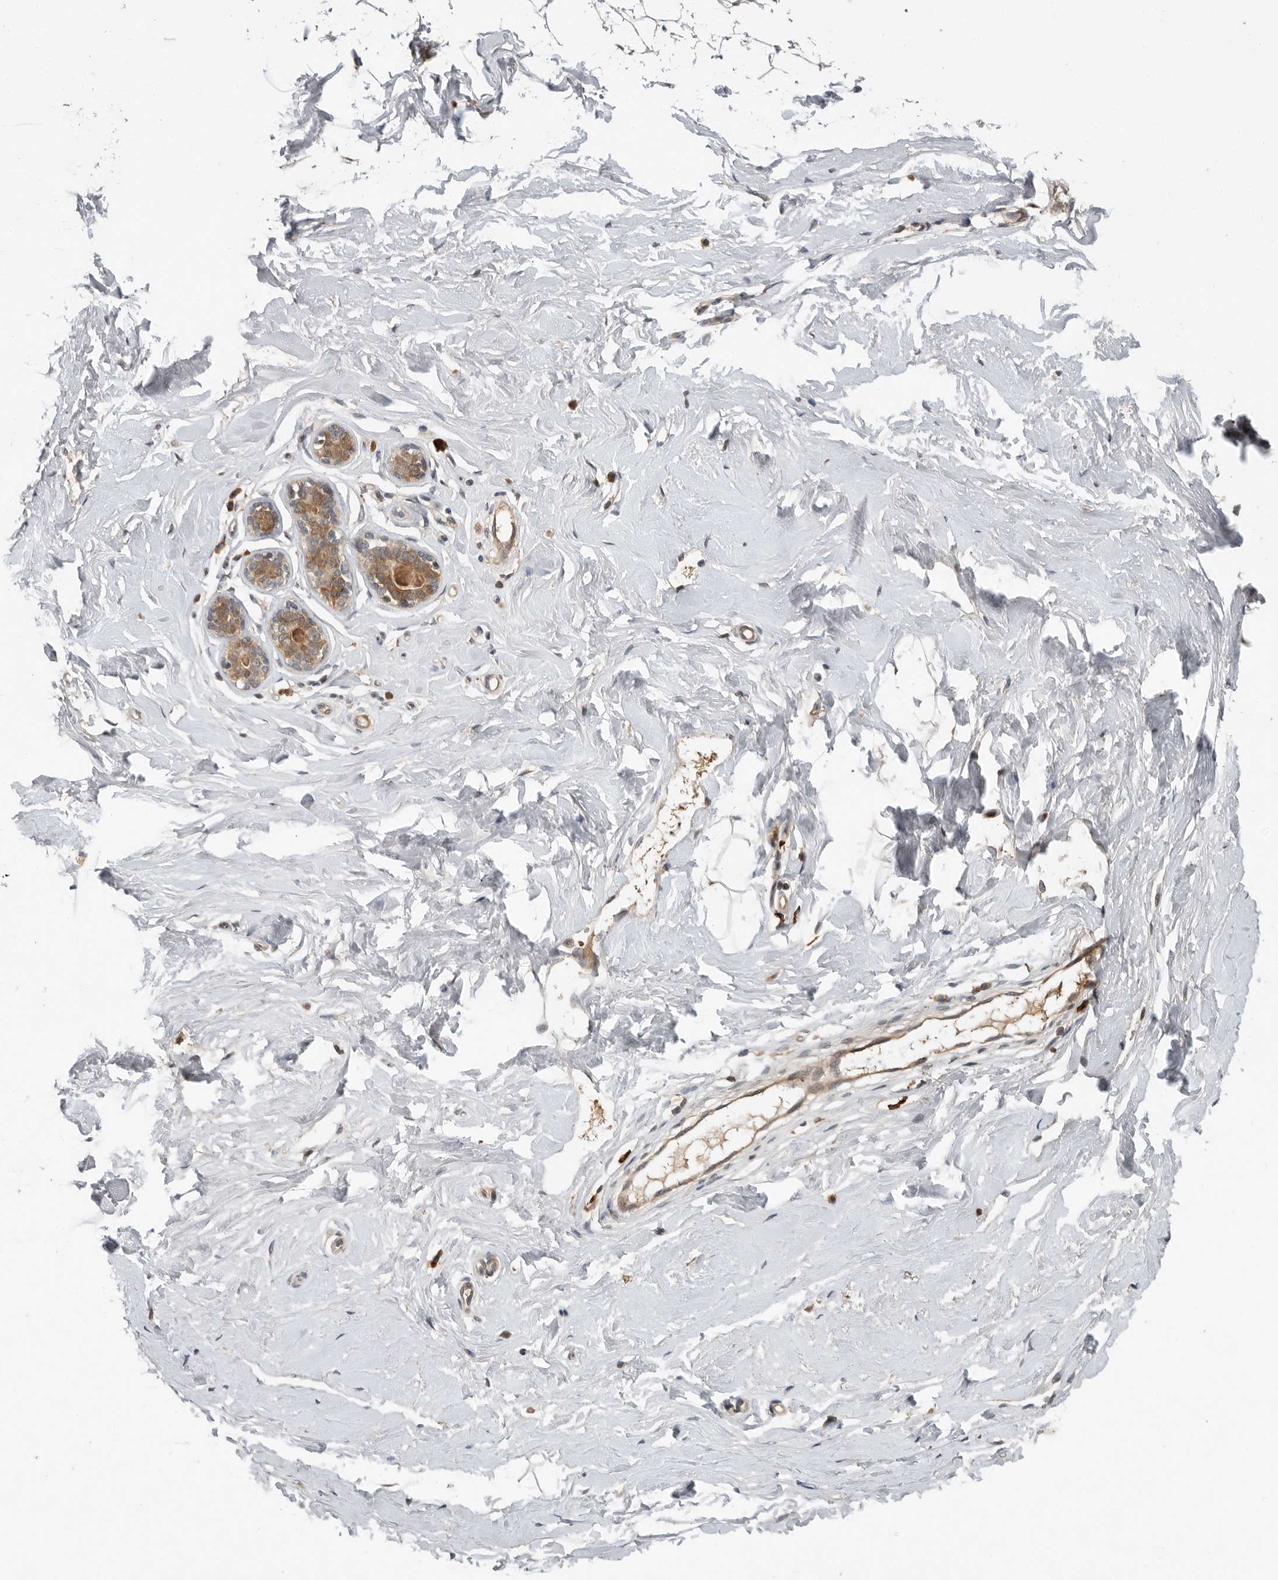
{"staining": {"intensity": "negative", "quantity": "none", "location": "none"}, "tissue": "breast", "cell_type": "Adipocytes", "image_type": "normal", "snomed": [{"axis": "morphology", "description": "Normal tissue, NOS"}, {"axis": "topography", "description": "Breast"}], "caption": "IHC of normal human breast displays no expression in adipocytes. (DAB IHC visualized using brightfield microscopy, high magnification).", "gene": "OSBPL9", "patient": {"sex": "female", "age": 23}}